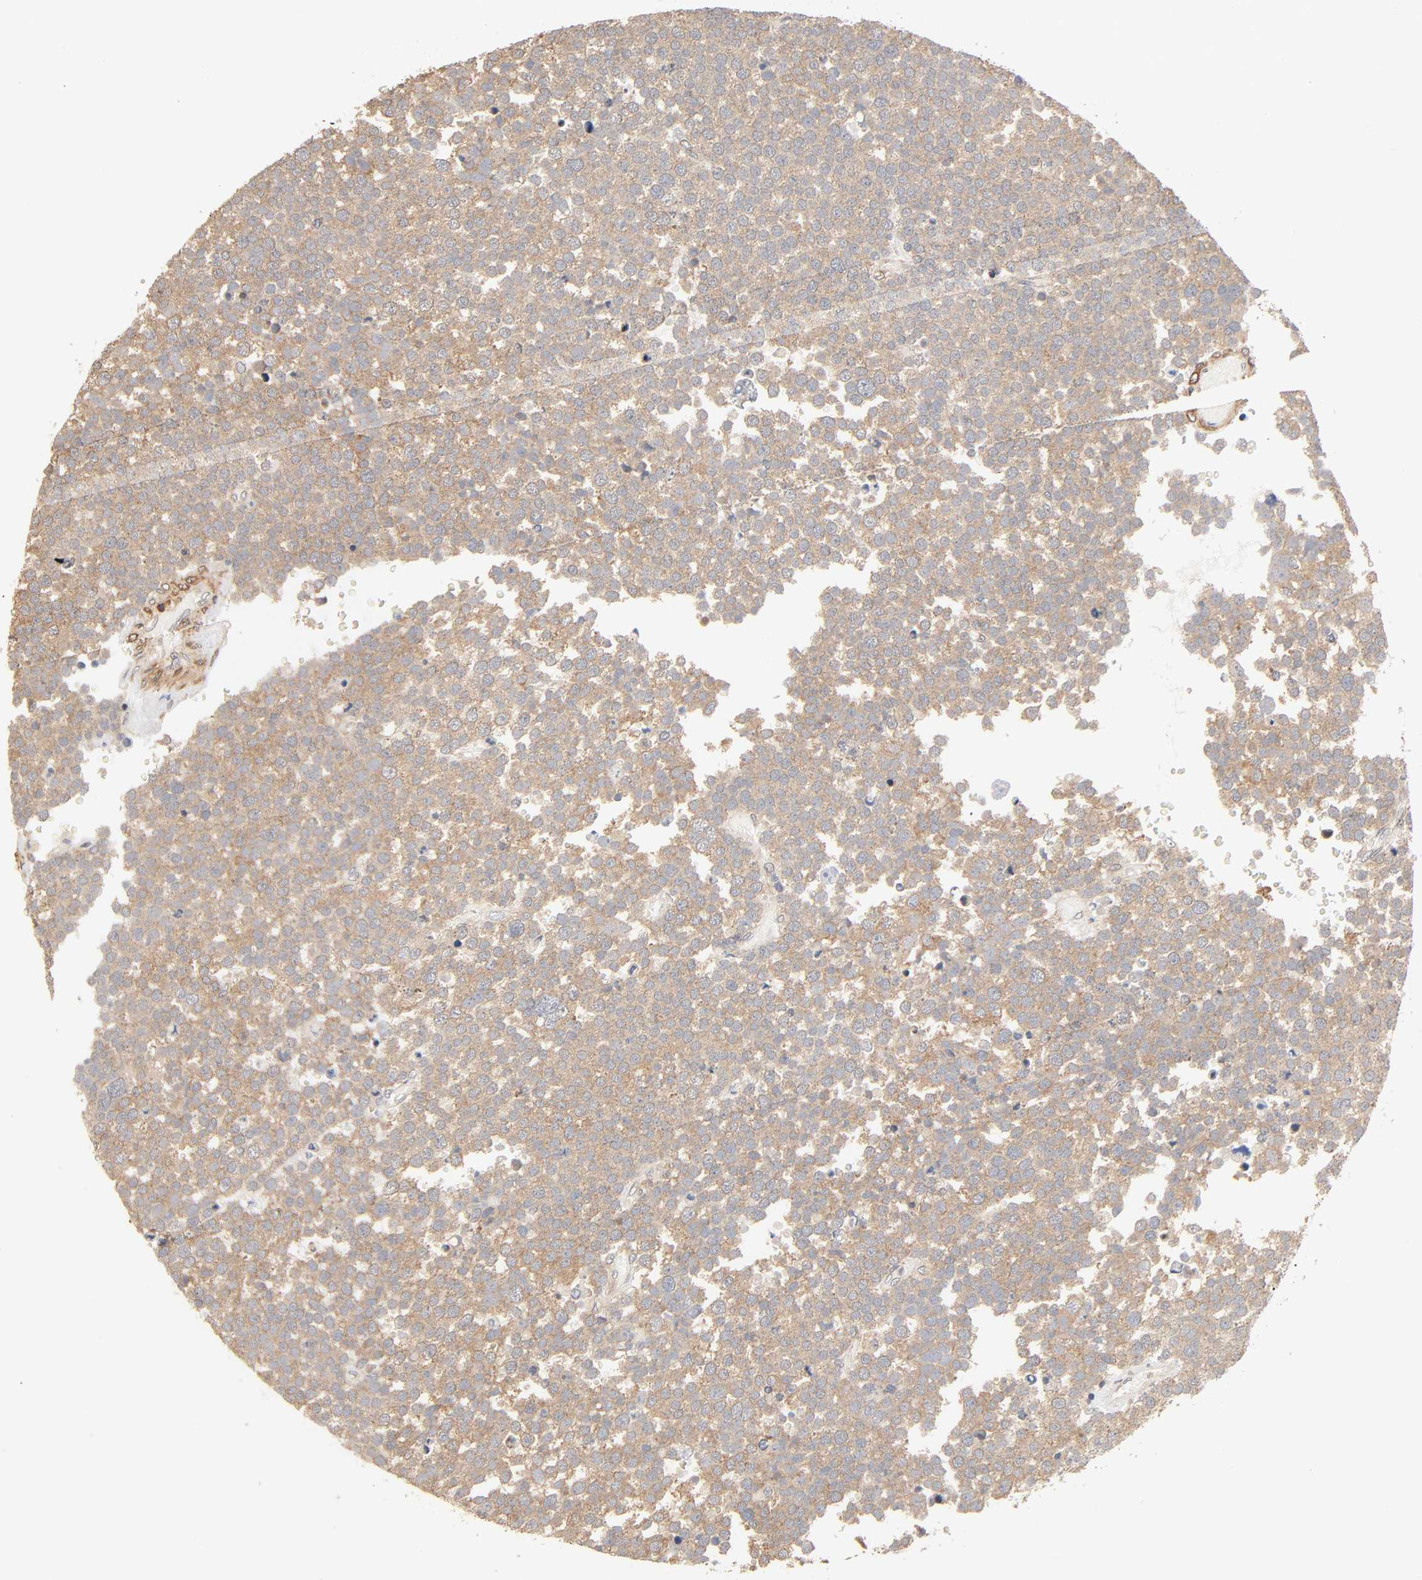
{"staining": {"intensity": "moderate", "quantity": ">75%", "location": "cytoplasmic/membranous"}, "tissue": "testis cancer", "cell_type": "Tumor cells", "image_type": "cancer", "snomed": [{"axis": "morphology", "description": "Seminoma, NOS"}, {"axis": "topography", "description": "Testis"}], "caption": "DAB immunohistochemical staining of human seminoma (testis) reveals moderate cytoplasmic/membranous protein staining in approximately >75% of tumor cells.", "gene": "NEMF", "patient": {"sex": "male", "age": 71}}